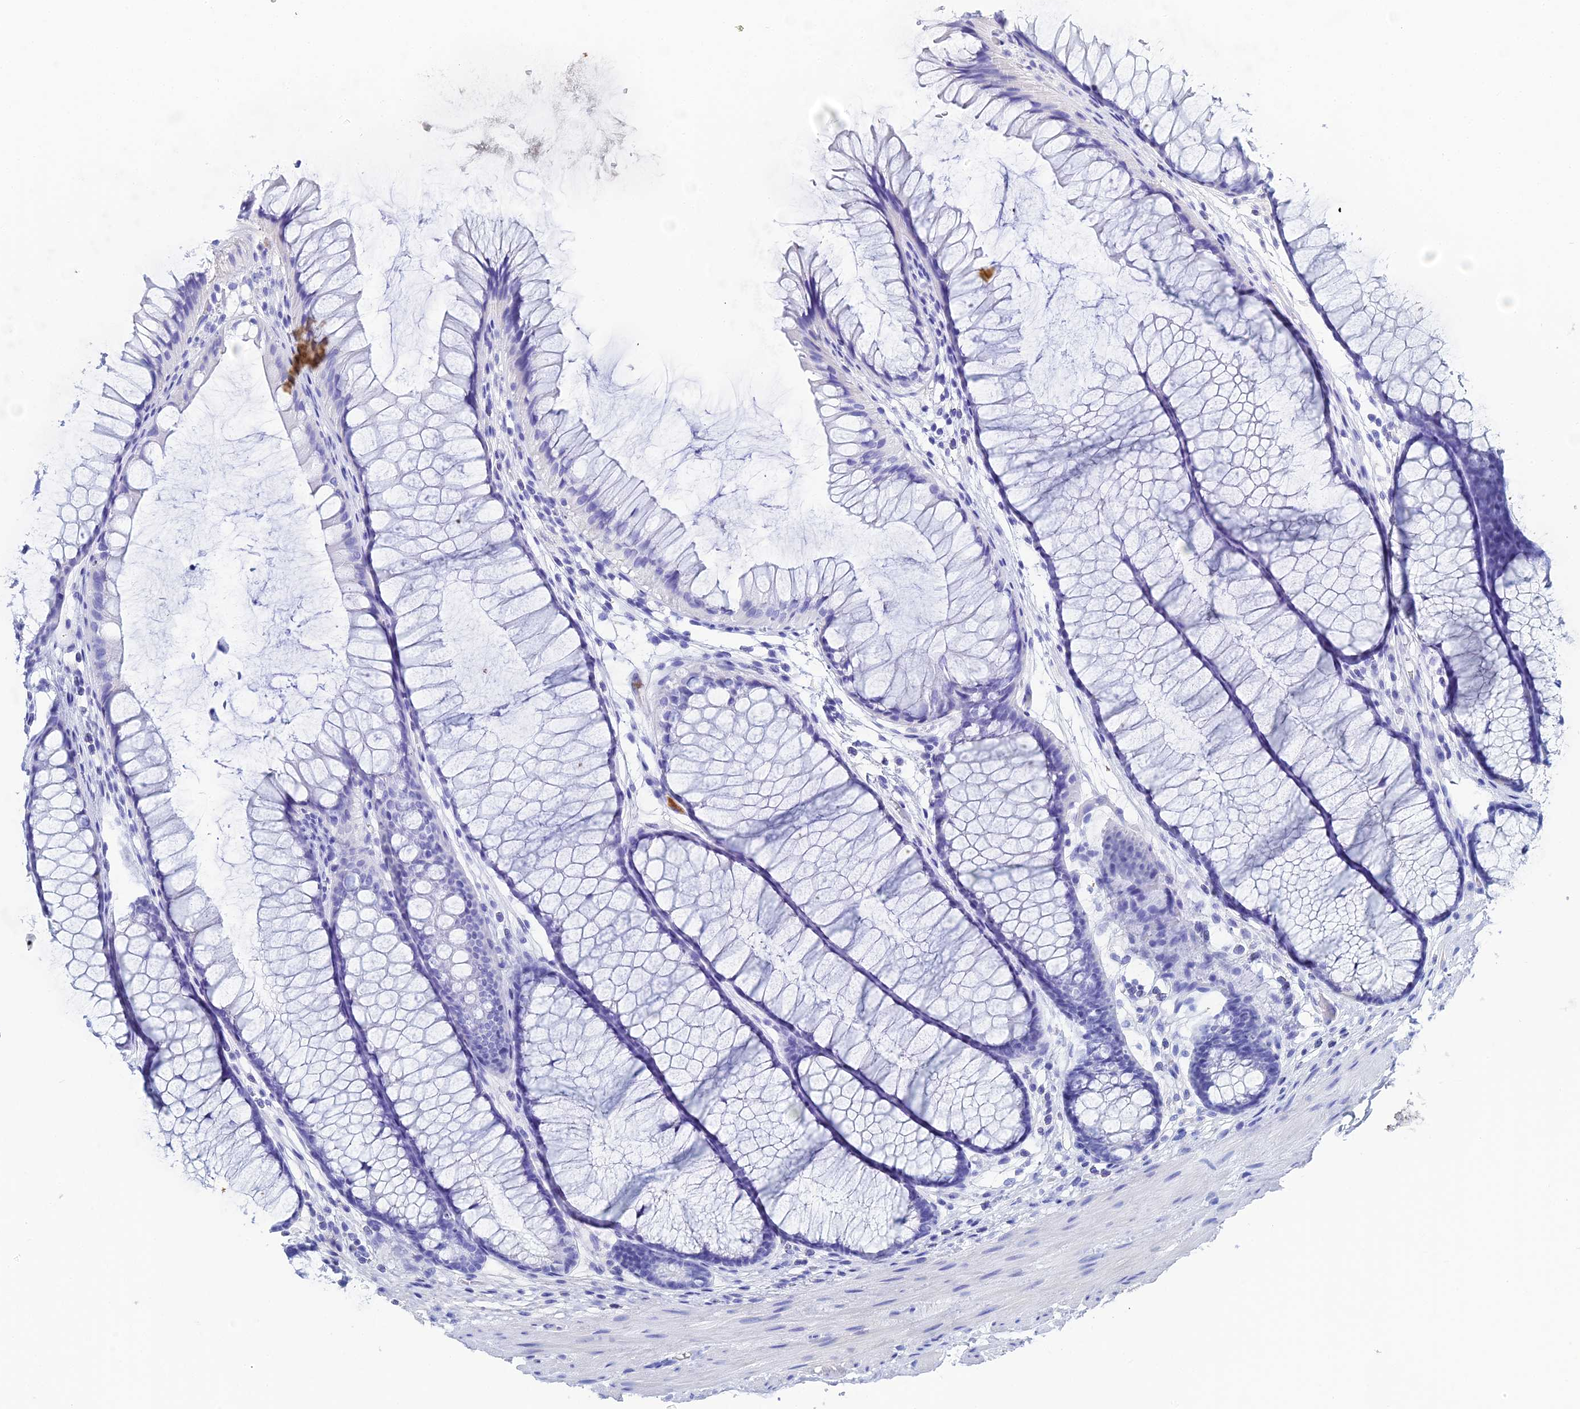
{"staining": {"intensity": "negative", "quantity": "none", "location": "none"}, "tissue": "colon", "cell_type": "Endothelial cells", "image_type": "normal", "snomed": [{"axis": "morphology", "description": "Normal tissue, NOS"}, {"axis": "topography", "description": "Colon"}], "caption": "The micrograph shows no staining of endothelial cells in benign colon.", "gene": "CELA3A", "patient": {"sex": "female", "age": 82}}